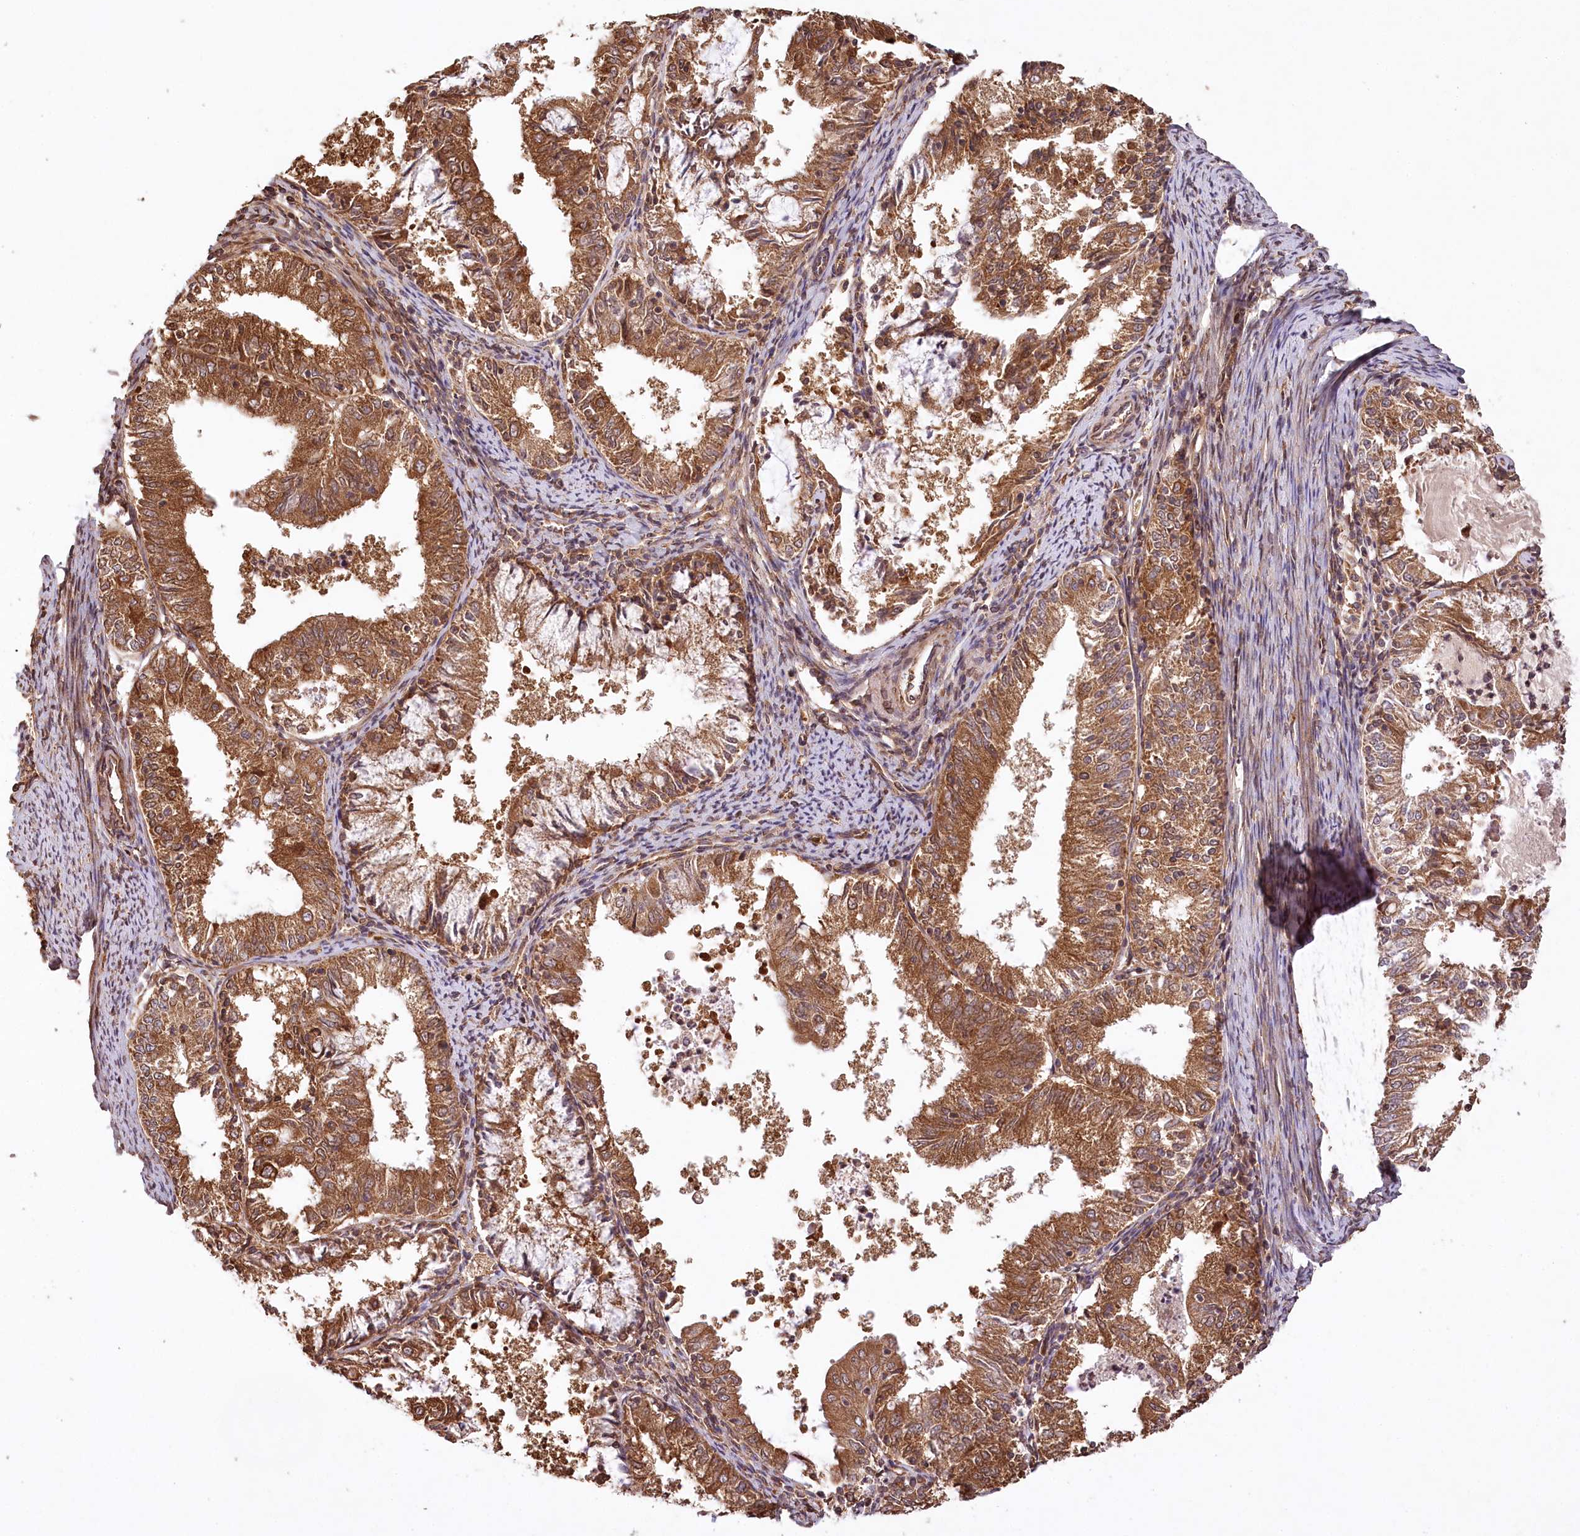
{"staining": {"intensity": "strong", "quantity": ">75%", "location": "cytoplasmic/membranous"}, "tissue": "endometrial cancer", "cell_type": "Tumor cells", "image_type": "cancer", "snomed": [{"axis": "morphology", "description": "Adenocarcinoma, NOS"}, {"axis": "topography", "description": "Endometrium"}], "caption": "A histopathology image of endometrial adenocarcinoma stained for a protein demonstrates strong cytoplasmic/membranous brown staining in tumor cells.", "gene": "LSS", "patient": {"sex": "female", "age": 57}}